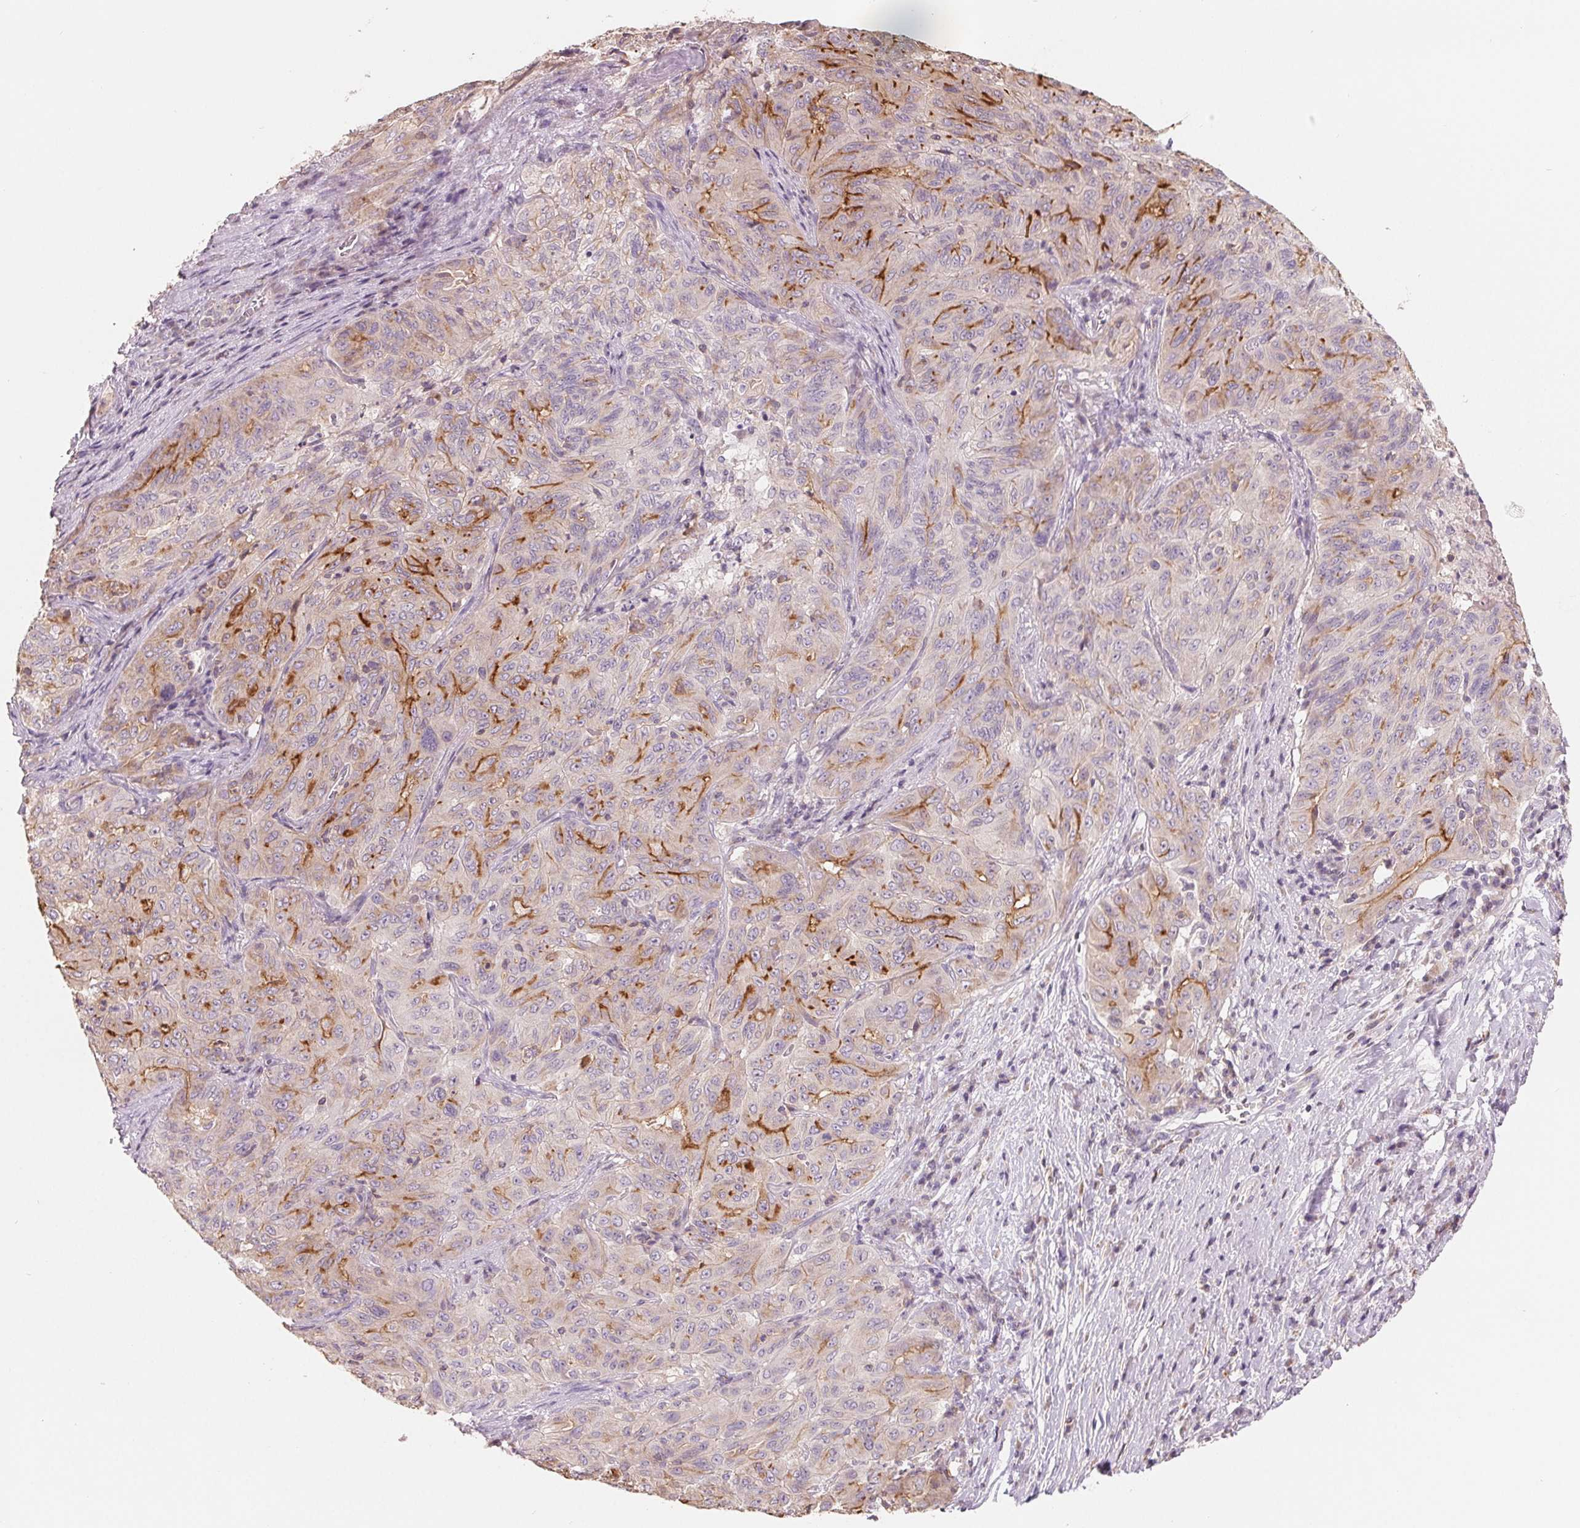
{"staining": {"intensity": "moderate", "quantity": "<25%", "location": "cytoplasmic/membranous"}, "tissue": "pancreatic cancer", "cell_type": "Tumor cells", "image_type": "cancer", "snomed": [{"axis": "morphology", "description": "Adenocarcinoma, NOS"}, {"axis": "topography", "description": "Pancreas"}], "caption": "Protein expression by IHC shows moderate cytoplasmic/membranous expression in approximately <25% of tumor cells in pancreatic adenocarcinoma.", "gene": "VTCN1", "patient": {"sex": "male", "age": 63}}